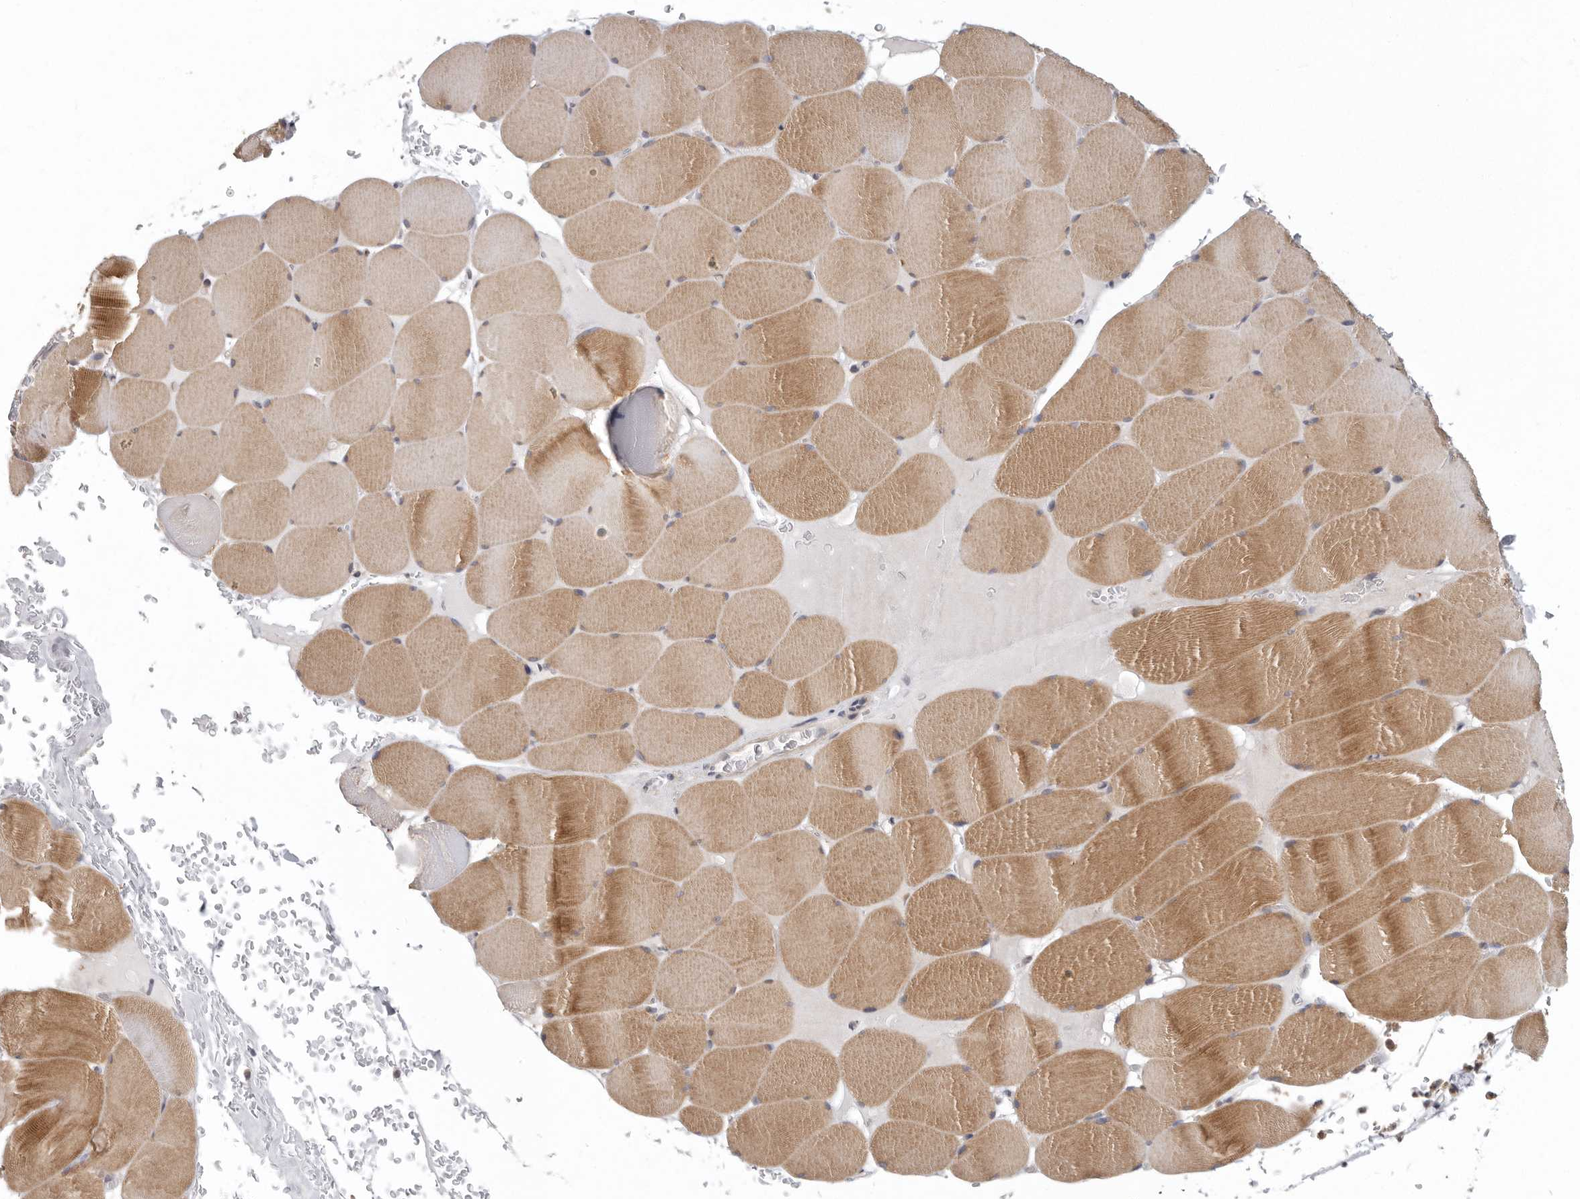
{"staining": {"intensity": "moderate", "quantity": ">75%", "location": "cytoplasmic/membranous"}, "tissue": "skeletal muscle", "cell_type": "Myocytes", "image_type": "normal", "snomed": [{"axis": "morphology", "description": "Normal tissue, NOS"}, {"axis": "topography", "description": "Skeletal muscle"}], "caption": "Moderate cytoplasmic/membranous protein staining is present in about >75% of myocytes in skeletal muscle.", "gene": "RALGPS2", "patient": {"sex": "male", "age": 62}}